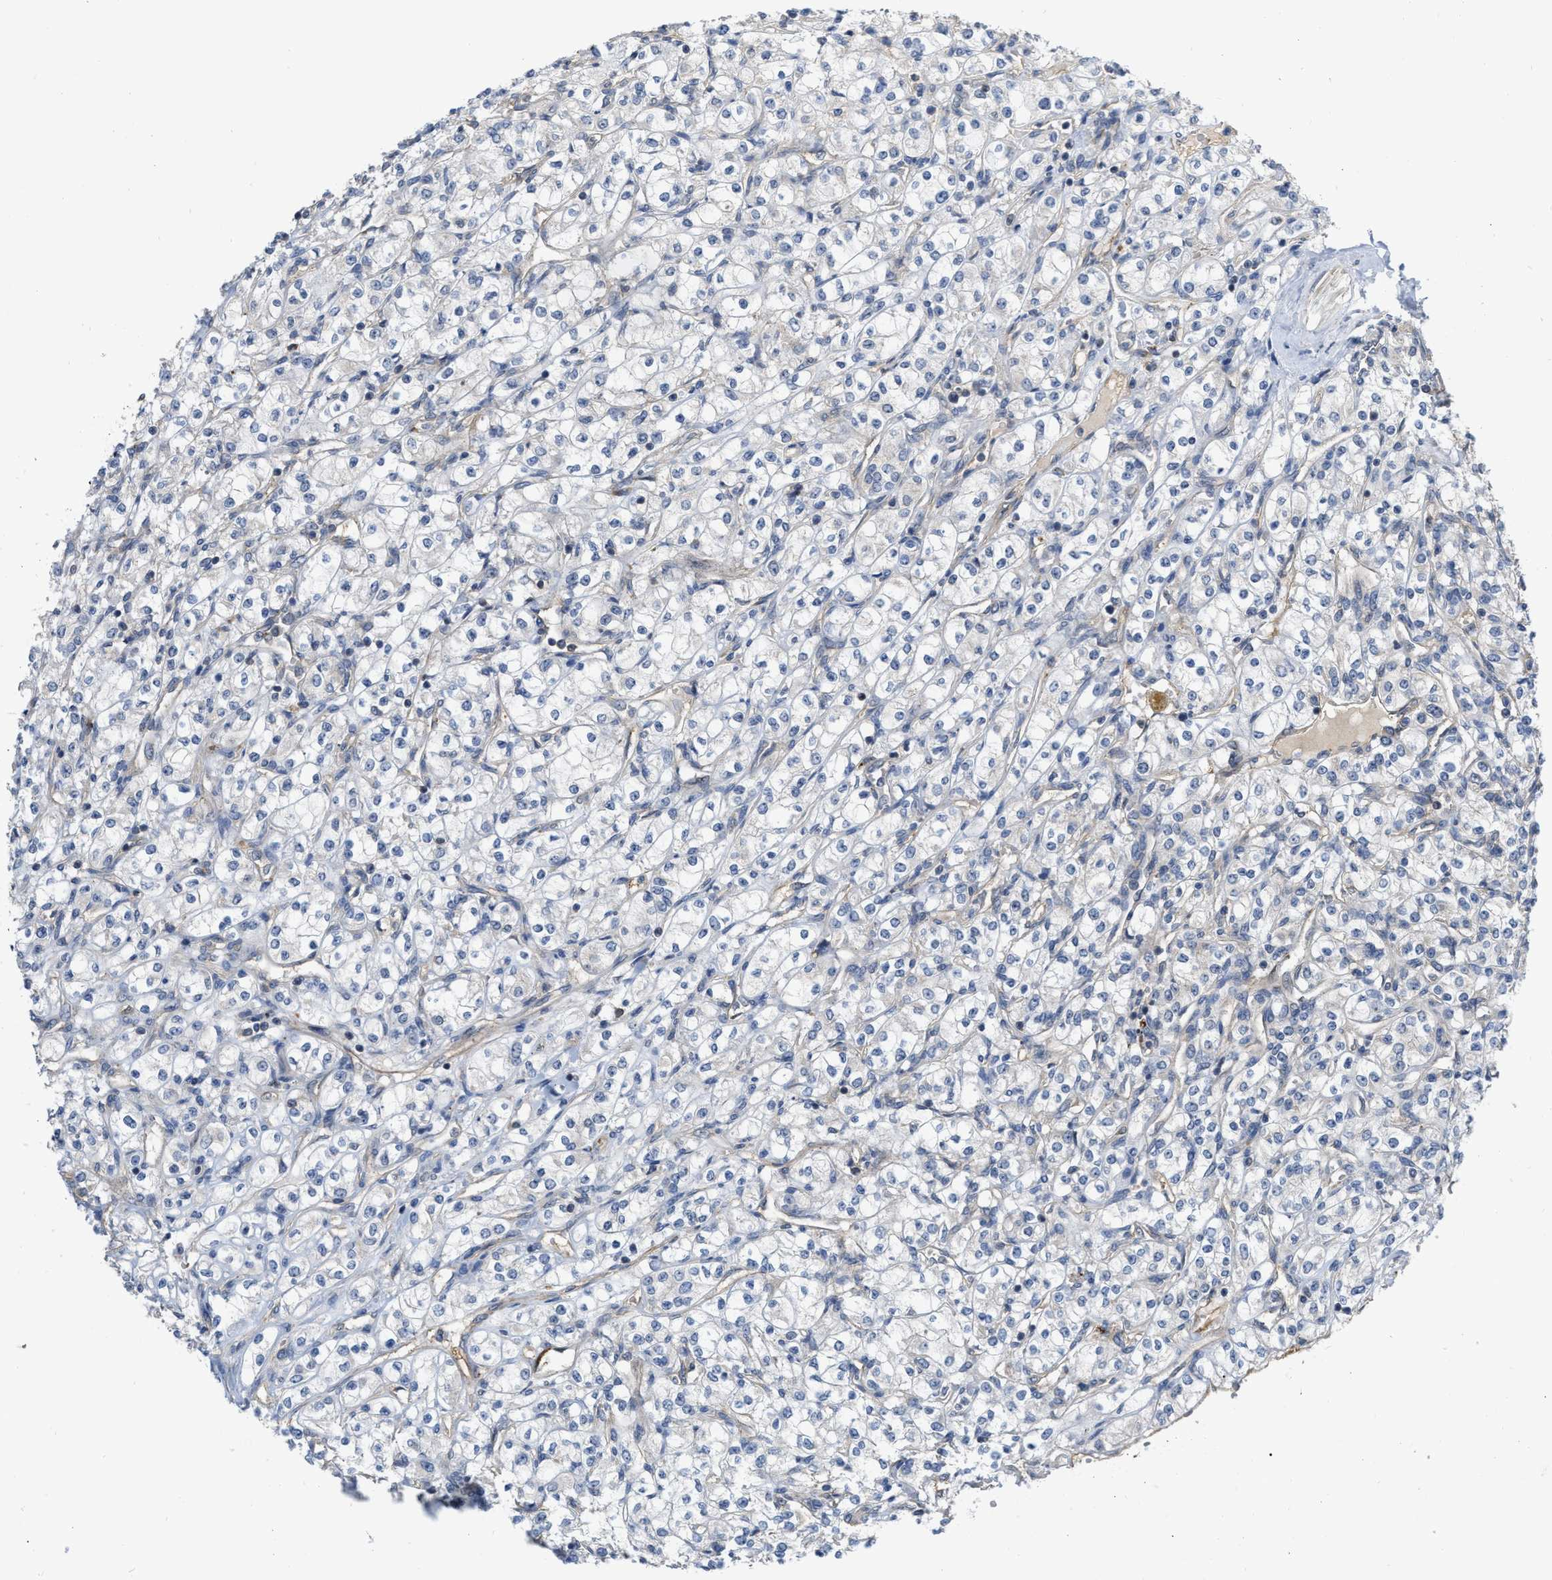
{"staining": {"intensity": "negative", "quantity": "none", "location": "none"}, "tissue": "renal cancer", "cell_type": "Tumor cells", "image_type": "cancer", "snomed": [{"axis": "morphology", "description": "Adenocarcinoma, NOS"}, {"axis": "topography", "description": "Kidney"}], "caption": "A micrograph of renal adenocarcinoma stained for a protein displays no brown staining in tumor cells. (Brightfield microscopy of DAB IHC at high magnification).", "gene": "NAPEPLD", "patient": {"sex": "male", "age": 77}}